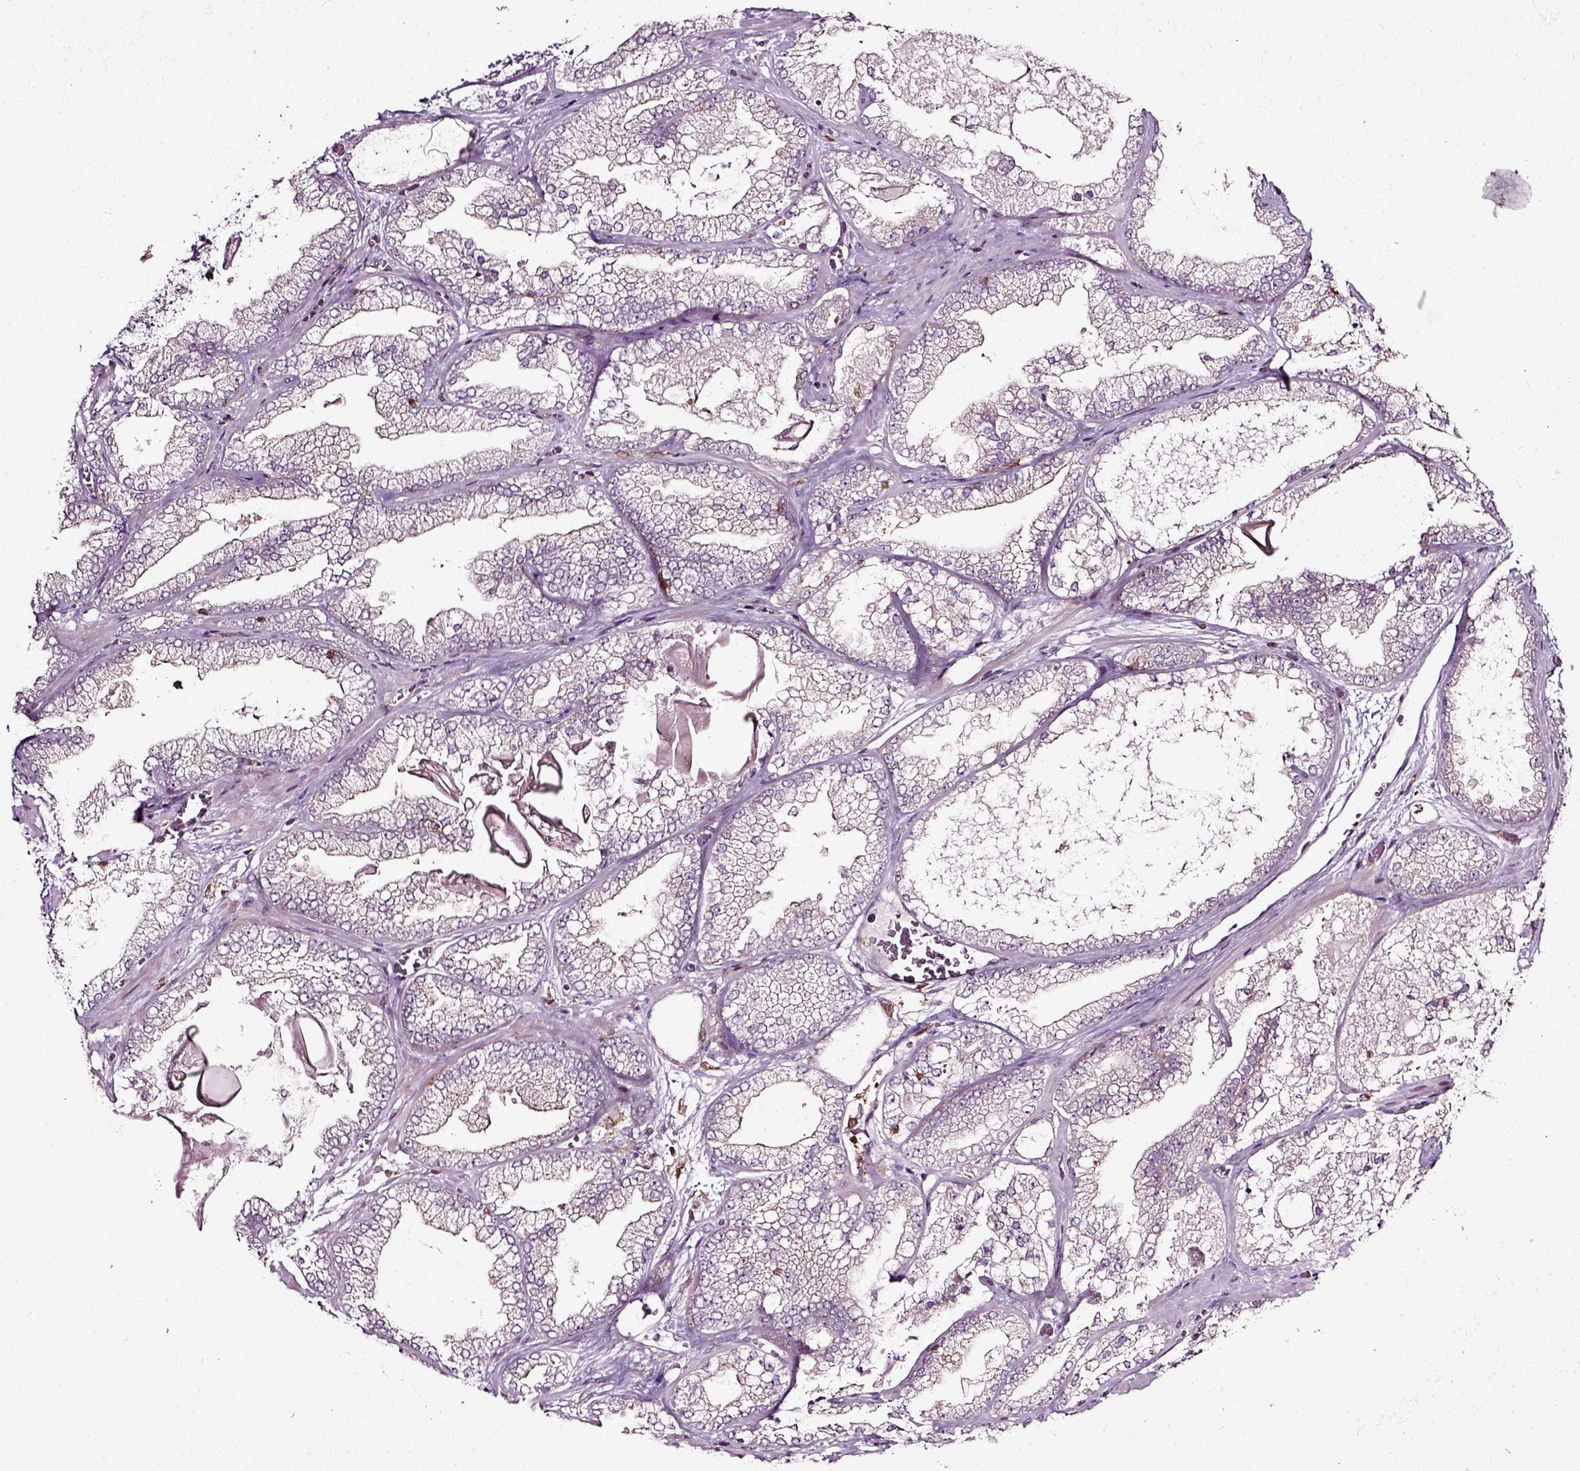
{"staining": {"intensity": "negative", "quantity": "none", "location": "none"}, "tissue": "prostate cancer", "cell_type": "Tumor cells", "image_type": "cancer", "snomed": [{"axis": "morphology", "description": "Adenocarcinoma, Low grade"}, {"axis": "topography", "description": "Prostate"}], "caption": "A photomicrograph of human prostate low-grade adenocarcinoma is negative for staining in tumor cells.", "gene": "RHOF", "patient": {"sex": "male", "age": 57}}